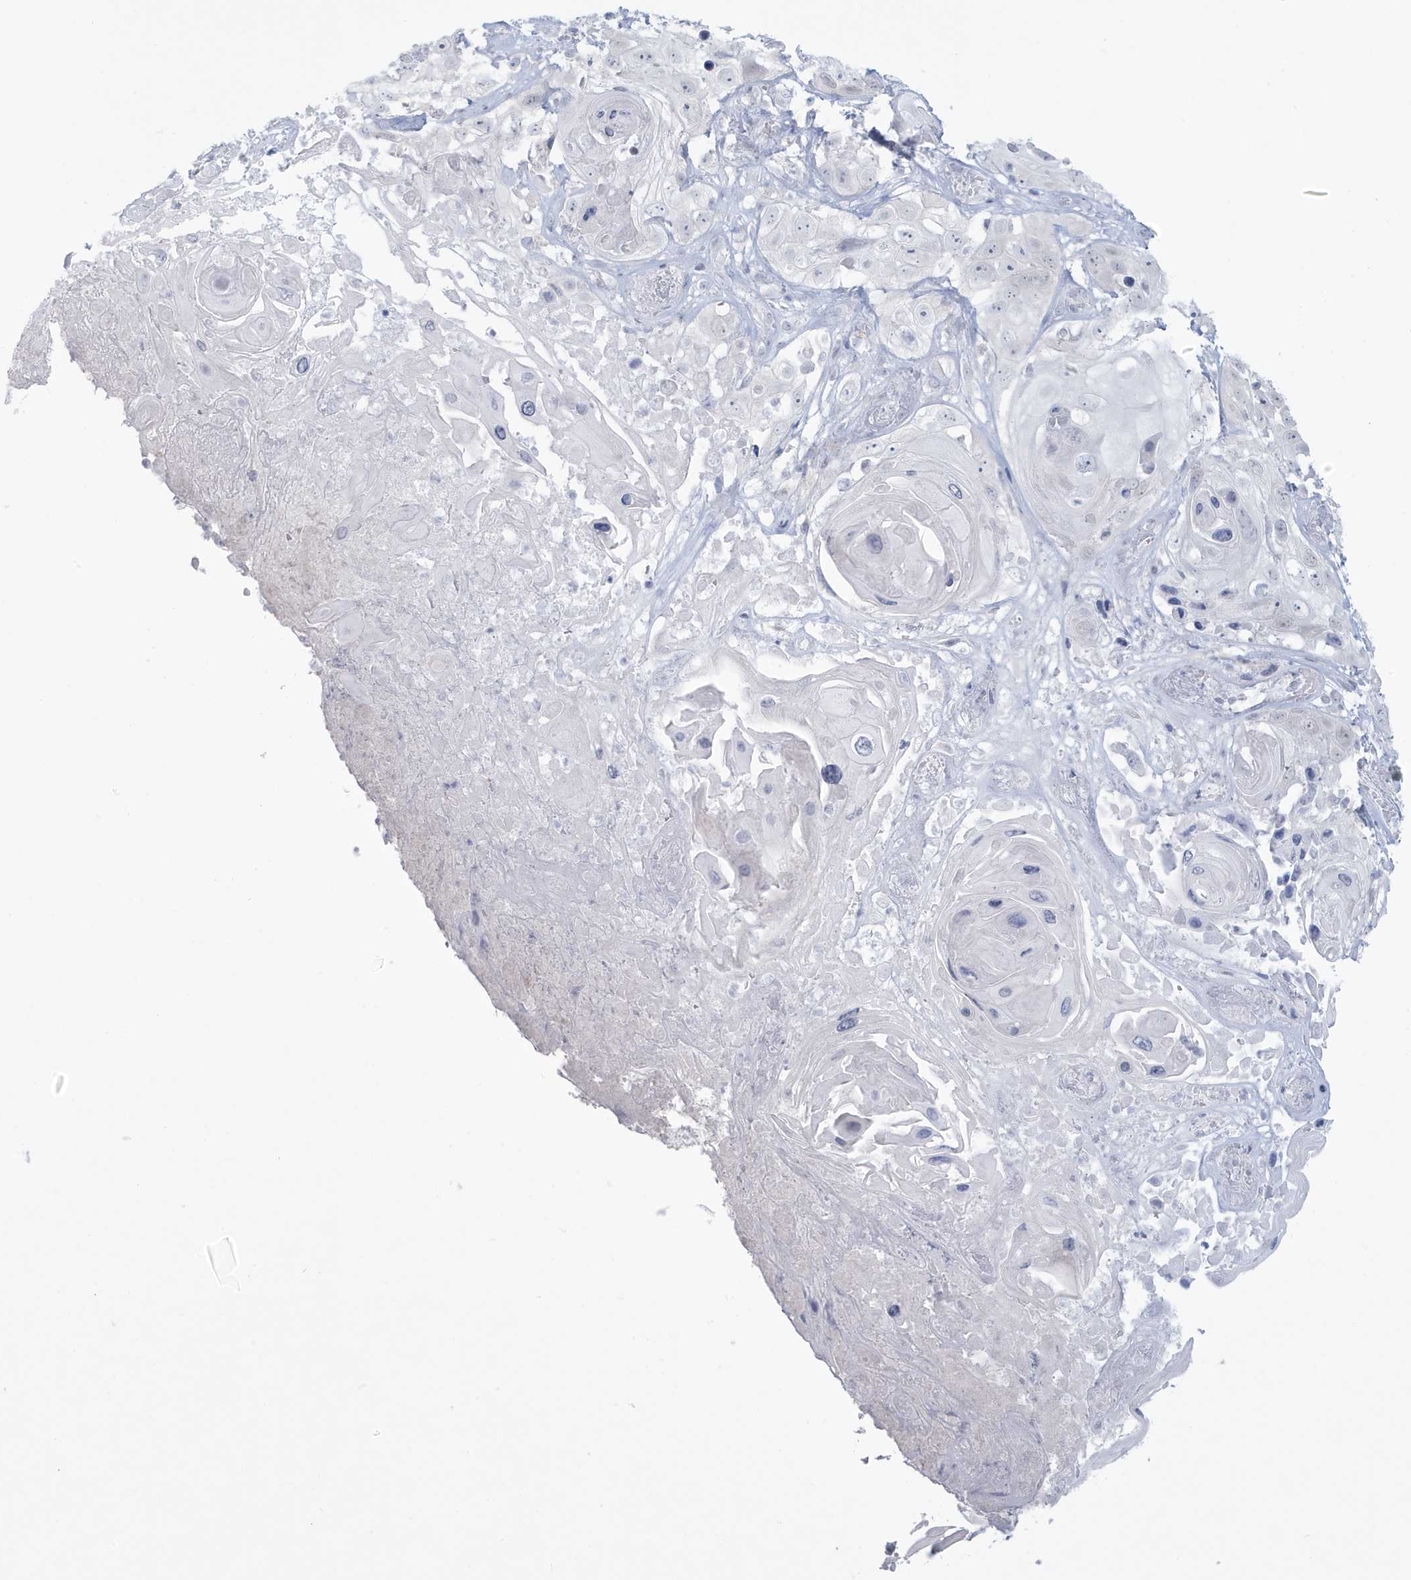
{"staining": {"intensity": "negative", "quantity": "none", "location": "none"}, "tissue": "skin cancer", "cell_type": "Tumor cells", "image_type": "cancer", "snomed": [{"axis": "morphology", "description": "Squamous cell carcinoma, NOS"}, {"axis": "topography", "description": "Skin"}], "caption": "IHC histopathology image of human squamous cell carcinoma (skin) stained for a protein (brown), which shows no positivity in tumor cells.", "gene": "HERC6", "patient": {"sex": "male", "age": 55}}